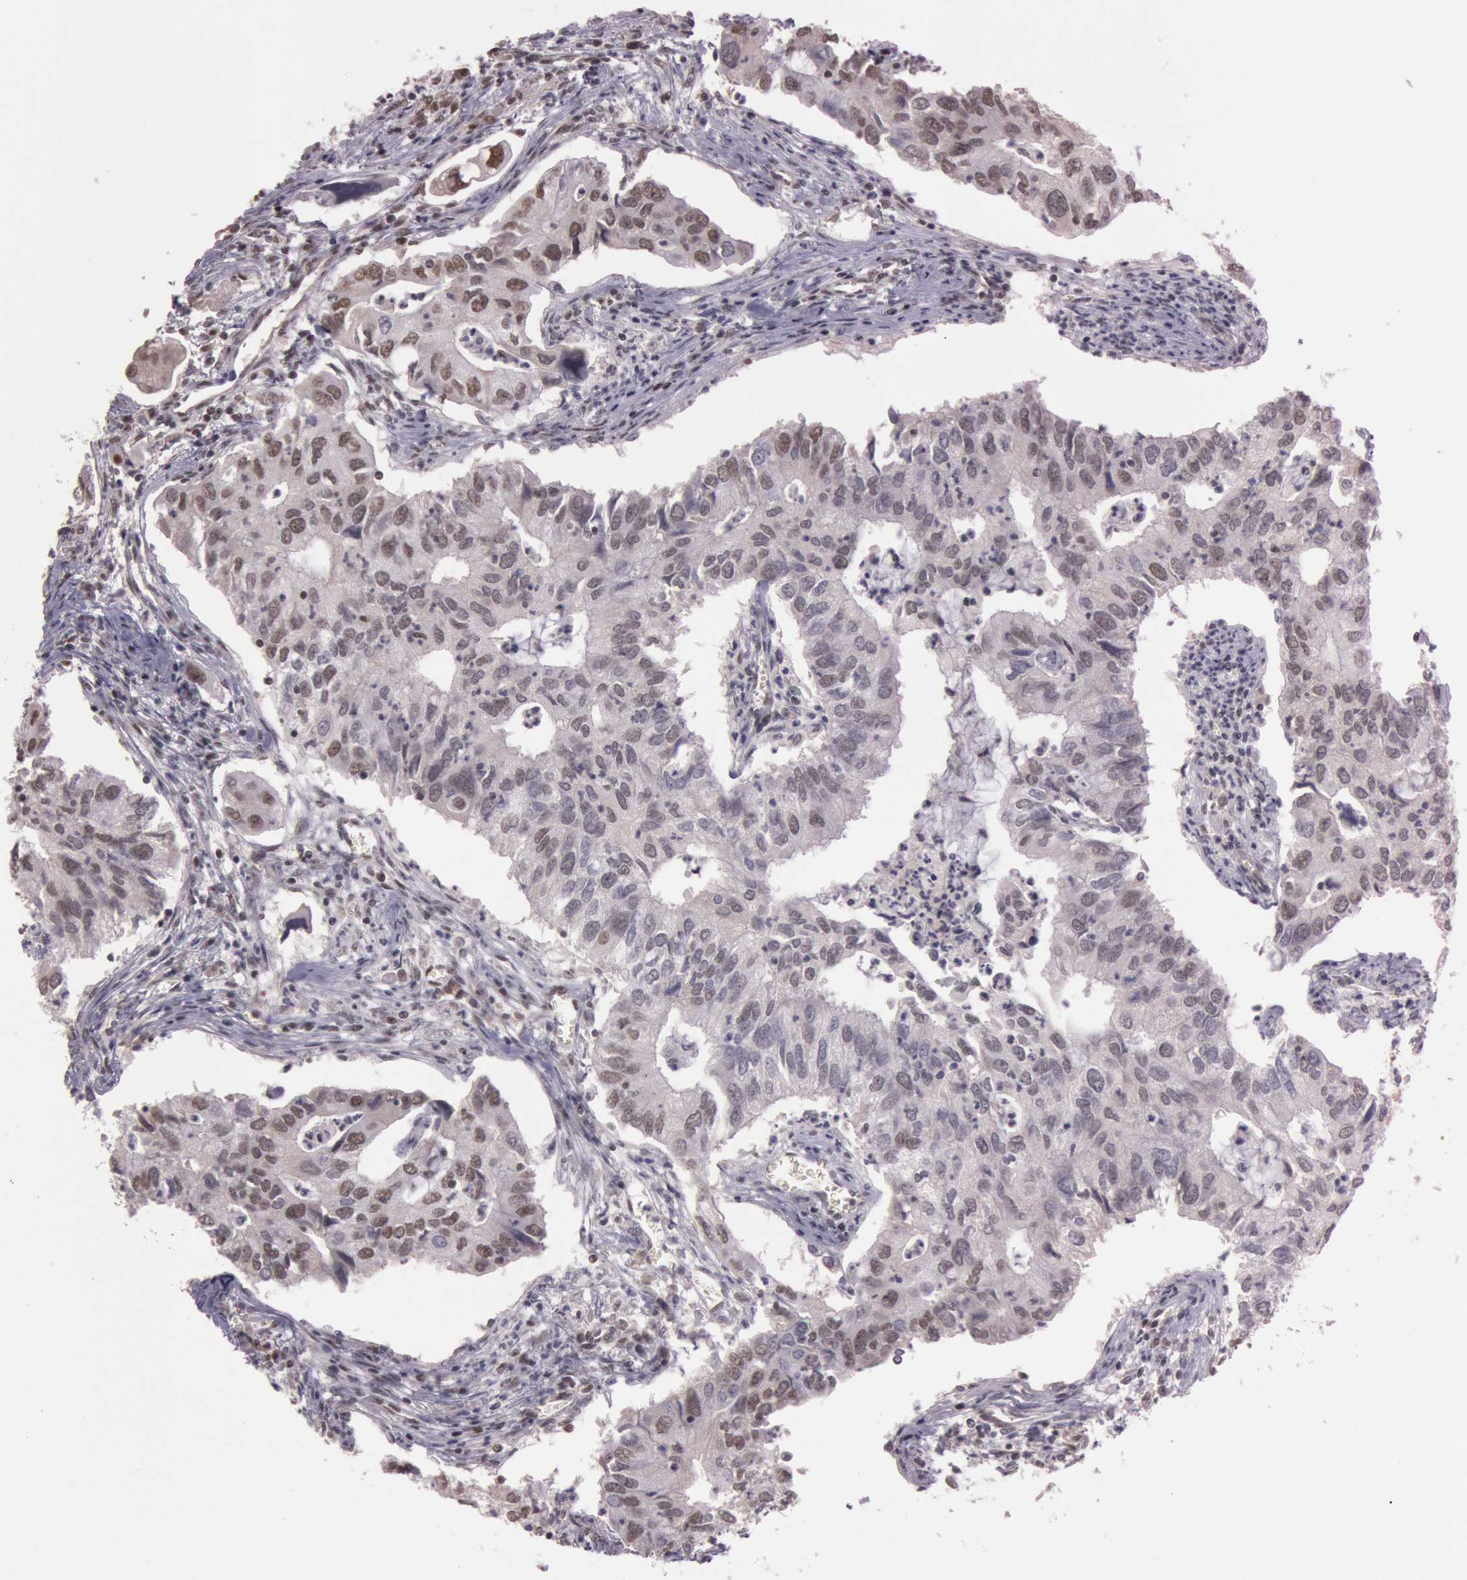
{"staining": {"intensity": "moderate", "quantity": "25%-75%", "location": "nuclear"}, "tissue": "lung cancer", "cell_type": "Tumor cells", "image_type": "cancer", "snomed": [{"axis": "morphology", "description": "Adenocarcinoma, NOS"}, {"axis": "topography", "description": "Lung"}], "caption": "Approximately 25%-75% of tumor cells in human lung cancer show moderate nuclear protein staining as visualized by brown immunohistochemical staining.", "gene": "TASL", "patient": {"sex": "male", "age": 48}}